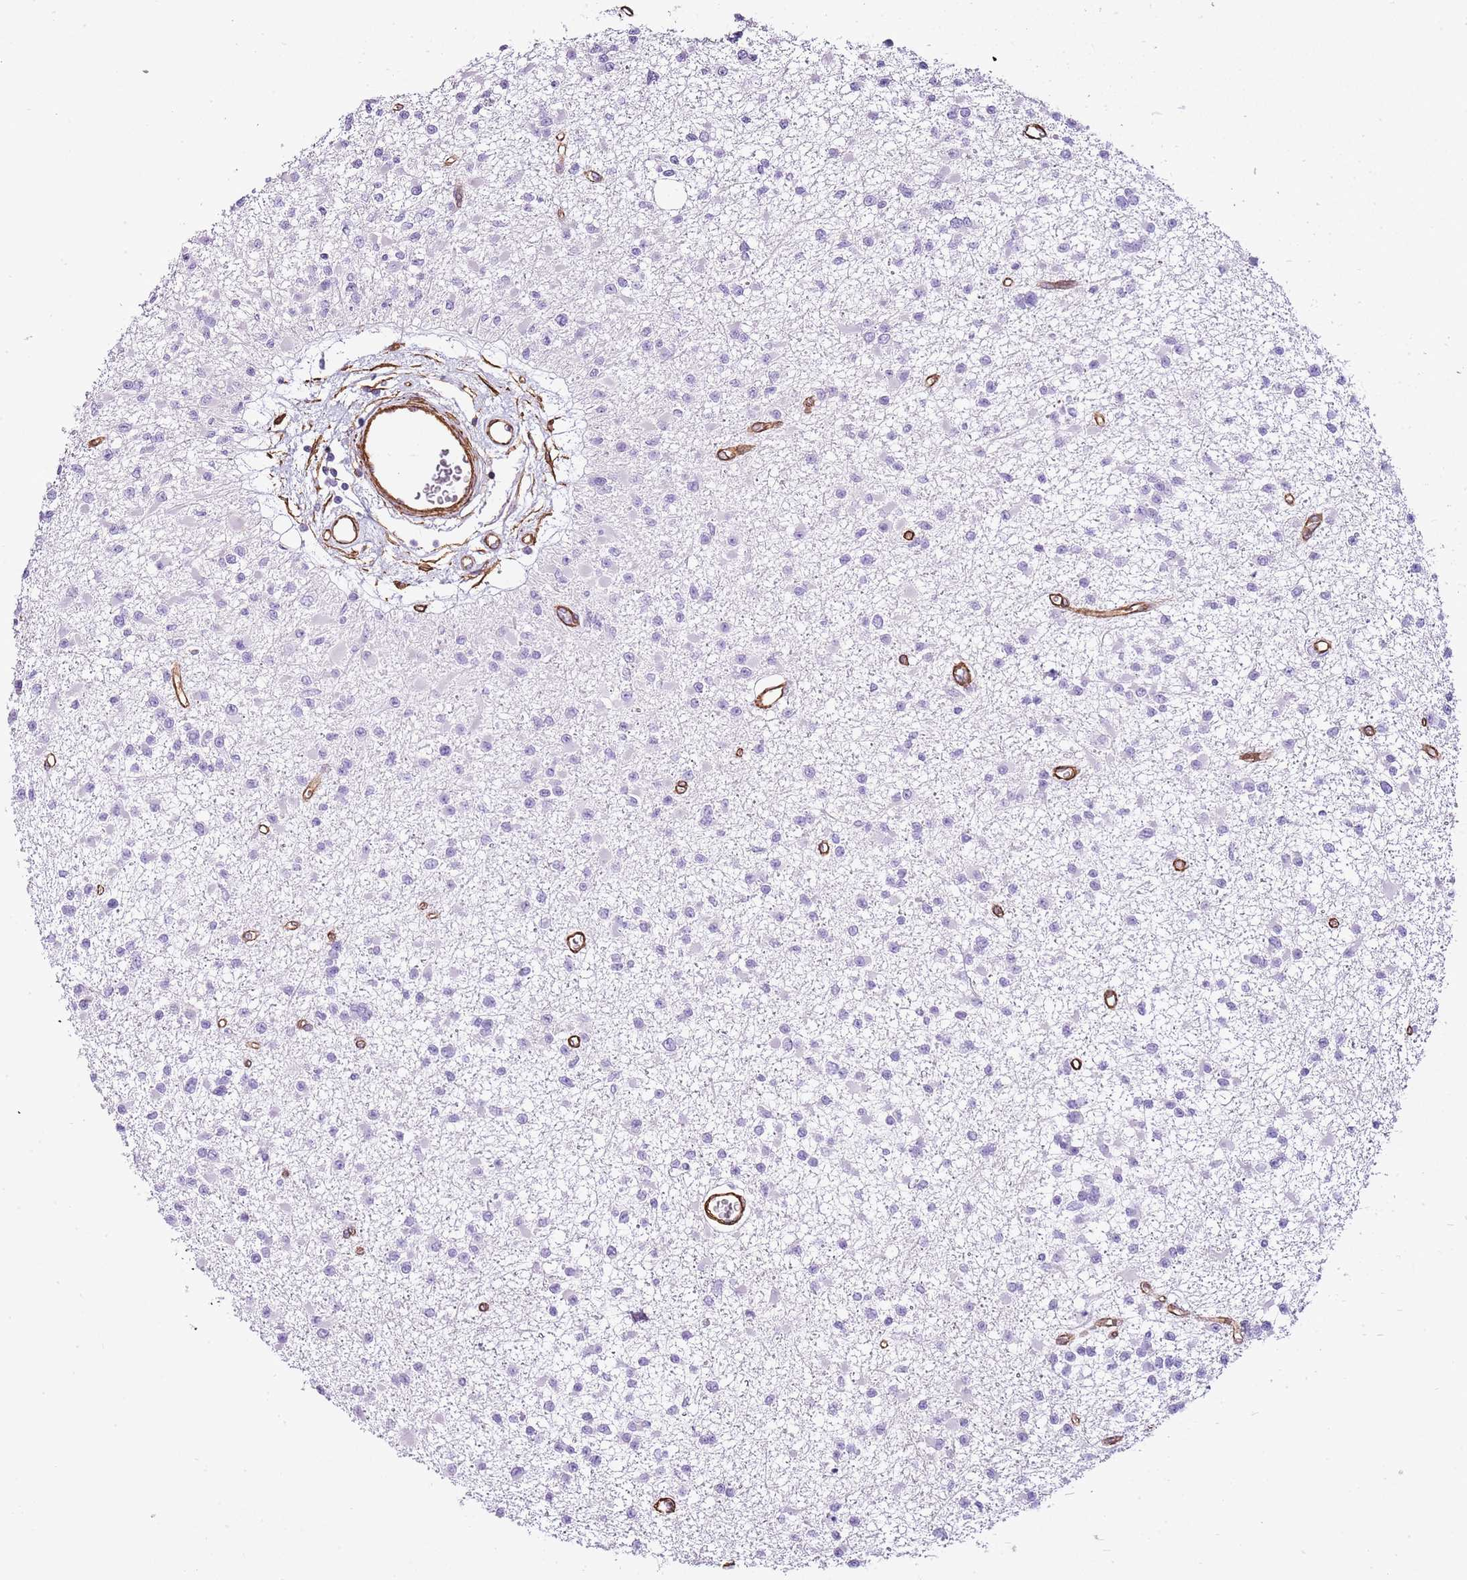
{"staining": {"intensity": "negative", "quantity": "none", "location": "none"}, "tissue": "glioma", "cell_type": "Tumor cells", "image_type": "cancer", "snomed": [{"axis": "morphology", "description": "Glioma, malignant, Low grade"}, {"axis": "topography", "description": "Brain"}], "caption": "Human malignant glioma (low-grade) stained for a protein using IHC reveals no staining in tumor cells.", "gene": "CTDSPL", "patient": {"sex": "female", "age": 22}}